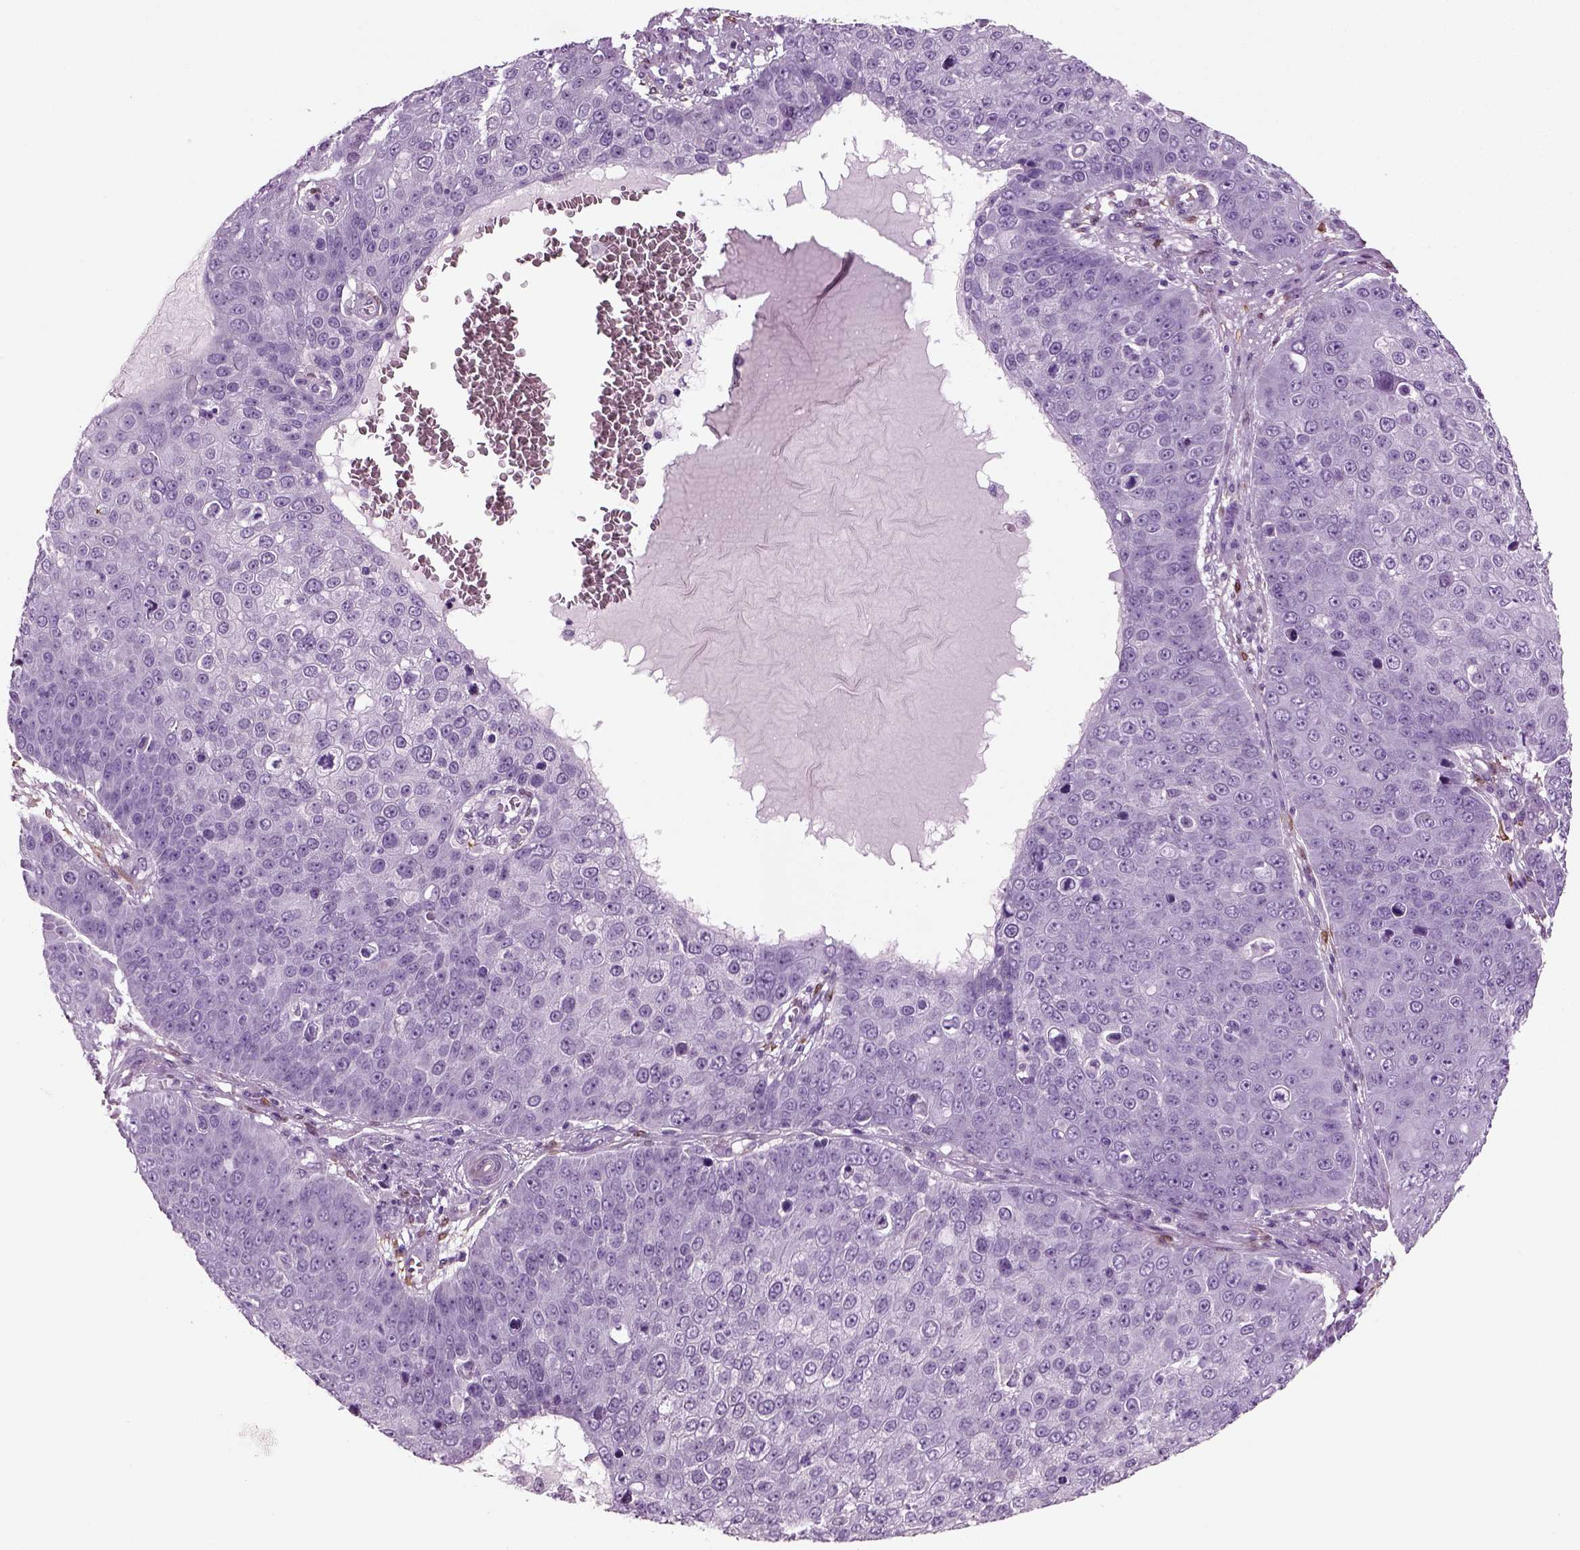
{"staining": {"intensity": "negative", "quantity": "none", "location": "none"}, "tissue": "skin cancer", "cell_type": "Tumor cells", "image_type": "cancer", "snomed": [{"axis": "morphology", "description": "Squamous cell carcinoma, NOS"}, {"axis": "topography", "description": "Skin"}], "caption": "Immunohistochemistry photomicrograph of neoplastic tissue: skin cancer (squamous cell carcinoma) stained with DAB (3,3'-diaminobenzidine) shows no significant protein positivity in tumor cells.", "gene": "CRABP1", "patient": {"sex": "male", "age": 71}}